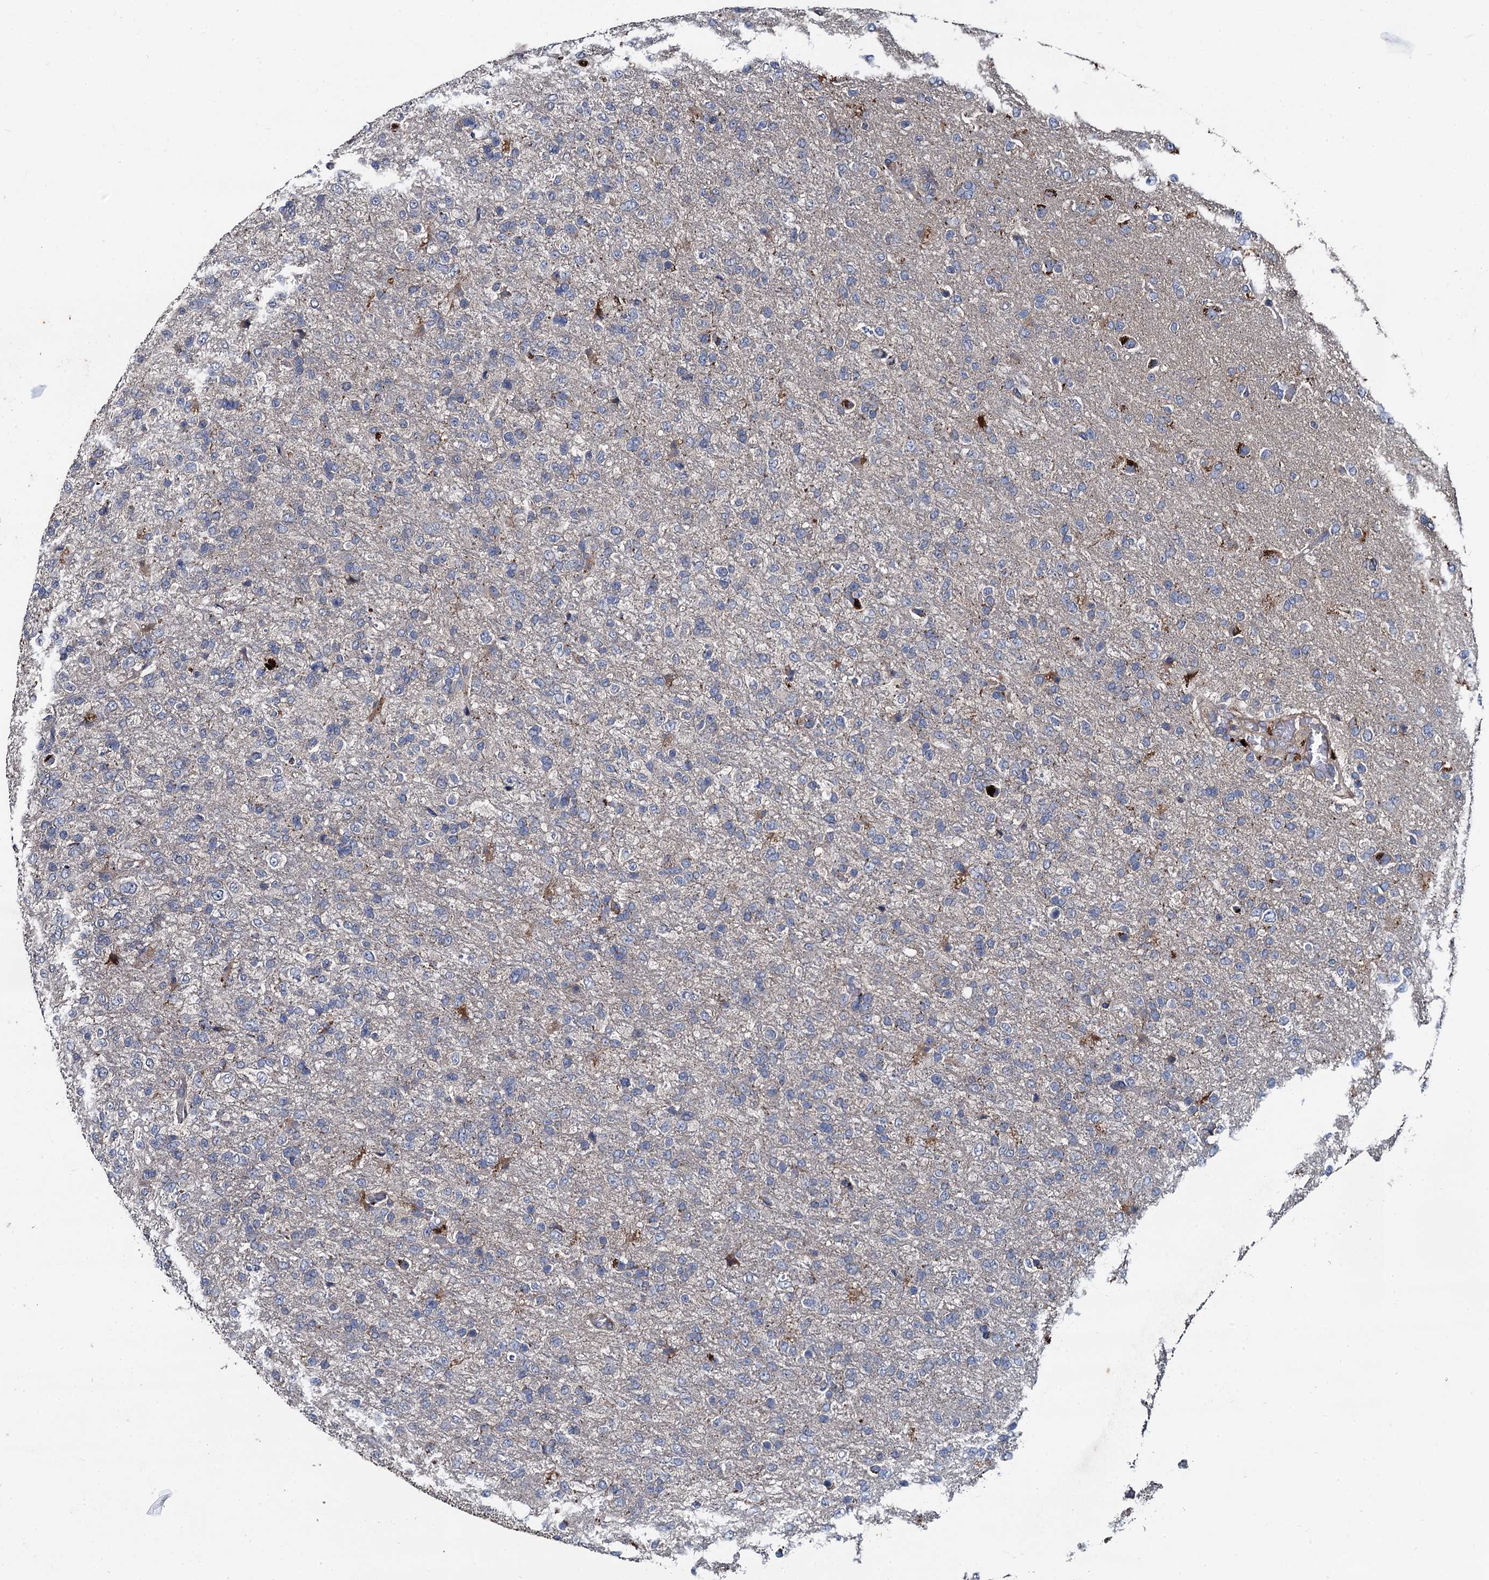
{"staining": {"intensity": "negative", "quantity": "none", "location": "none"}, "tissue": "glioma", "cell_type": "Tumor cells", "image_type": "cancer", "snomed": [{"axis": "morphology", "description": "Glioma, malignant, High grade"}, {"axis": "topography", "description": "Brain"}], "caption": "This image is of malignant glioma (high-grade) stained with immunohistochemistry to label a protein in brown with the nuclei are counter-stained blue. There is no staining in tumor cells.", "gene": "SPRYD3", "patient": {"sex": "female", "age": 74}}